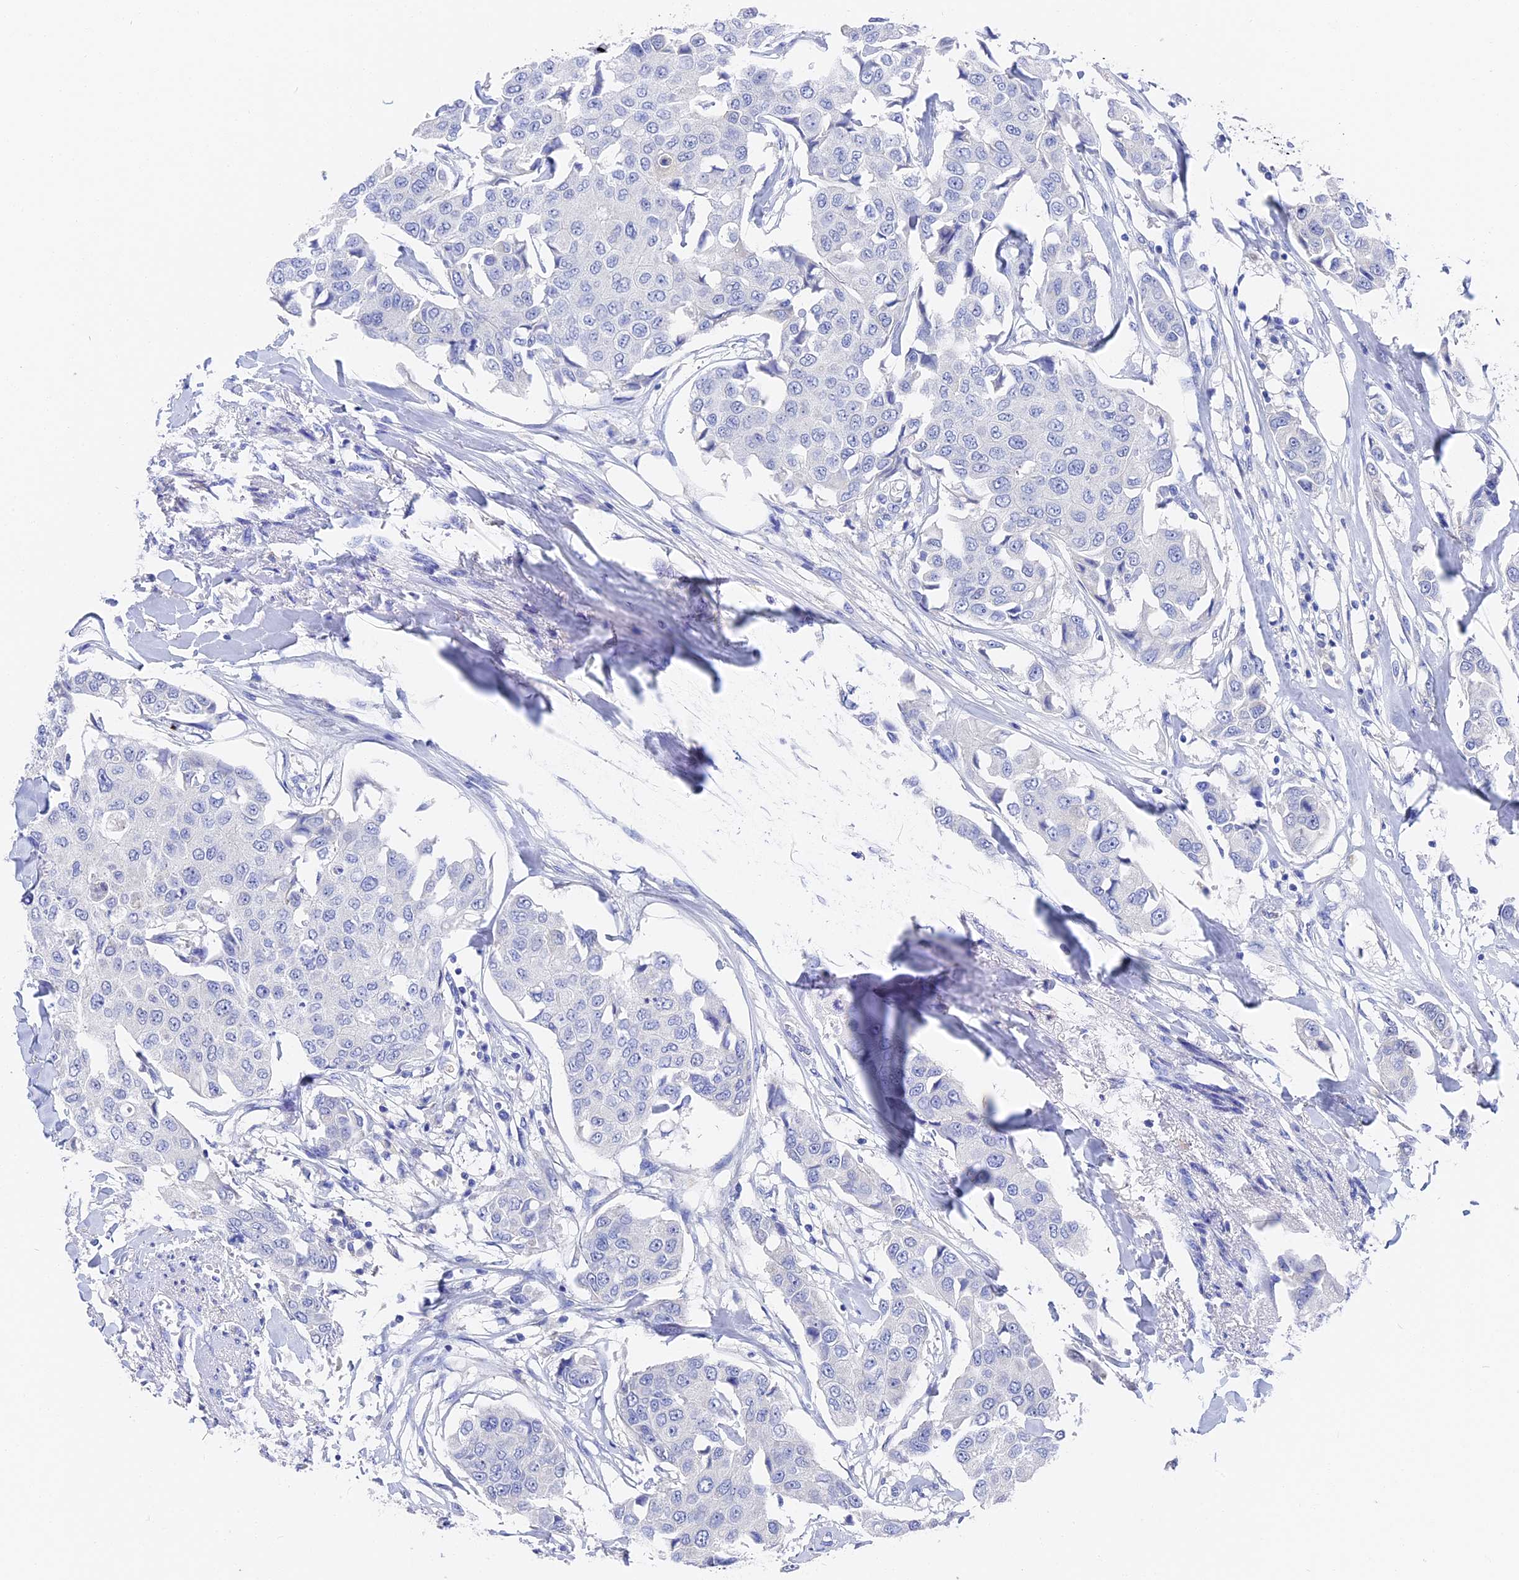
{"staining": {"intensity": "negative", "quantity": "none", "location": "none"}, "tissue": "breast cancer", "cell_type": "Tumor cells", "image_type": "cancer", "snomed": [{"axis": "morphology", "description": "Duct carcinoma"}, {"axis": "topography", "description": "Breast"}], "caption": "Tumor cells are negative for brown protein staining in intraductal carcinoma (breast).", "gene": "VPS33B", "patient": {"sex": "female", "age": 80}}